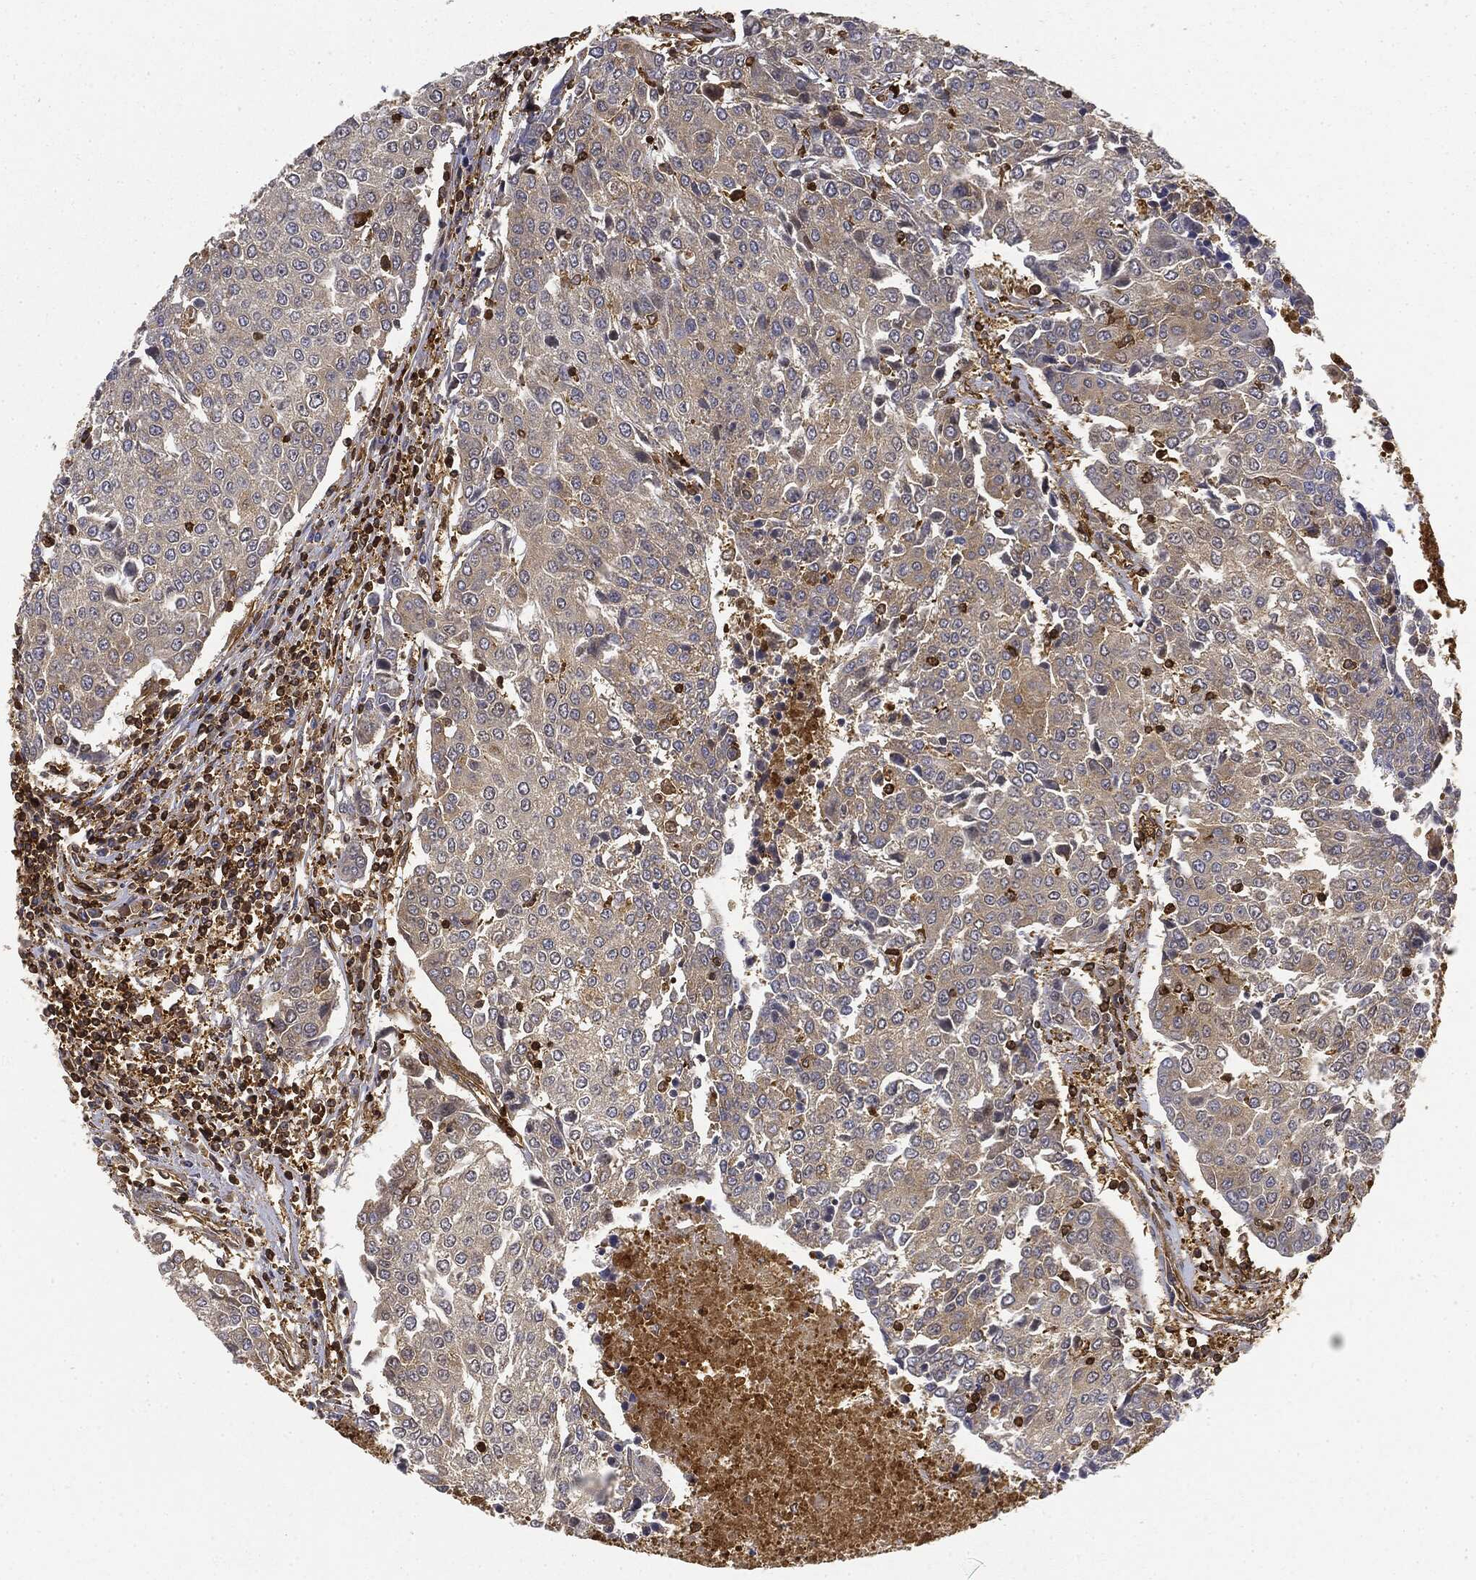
{"staining": {"intensity": "weak", "quantity": "25%-75%", "location": "cytoplasmic/membranous"}, "tissue": "urothelial cancer", "cell_type": "Tumor cells", "image_type": "cancer", "snomed": [{"axis": "morphology", "description": "Urothelial carcinoma, High grade"}, {"axis": "topography", "description": "Urinary bladder"}], "caption": "Protein expression analysis of human urothelial cancer reveals weak cytoplasmic/membranous staining in approximately 25%-75% of tumor cells.", "gene": "WDR1", "patient": {"sex": "female", "age": 85}}